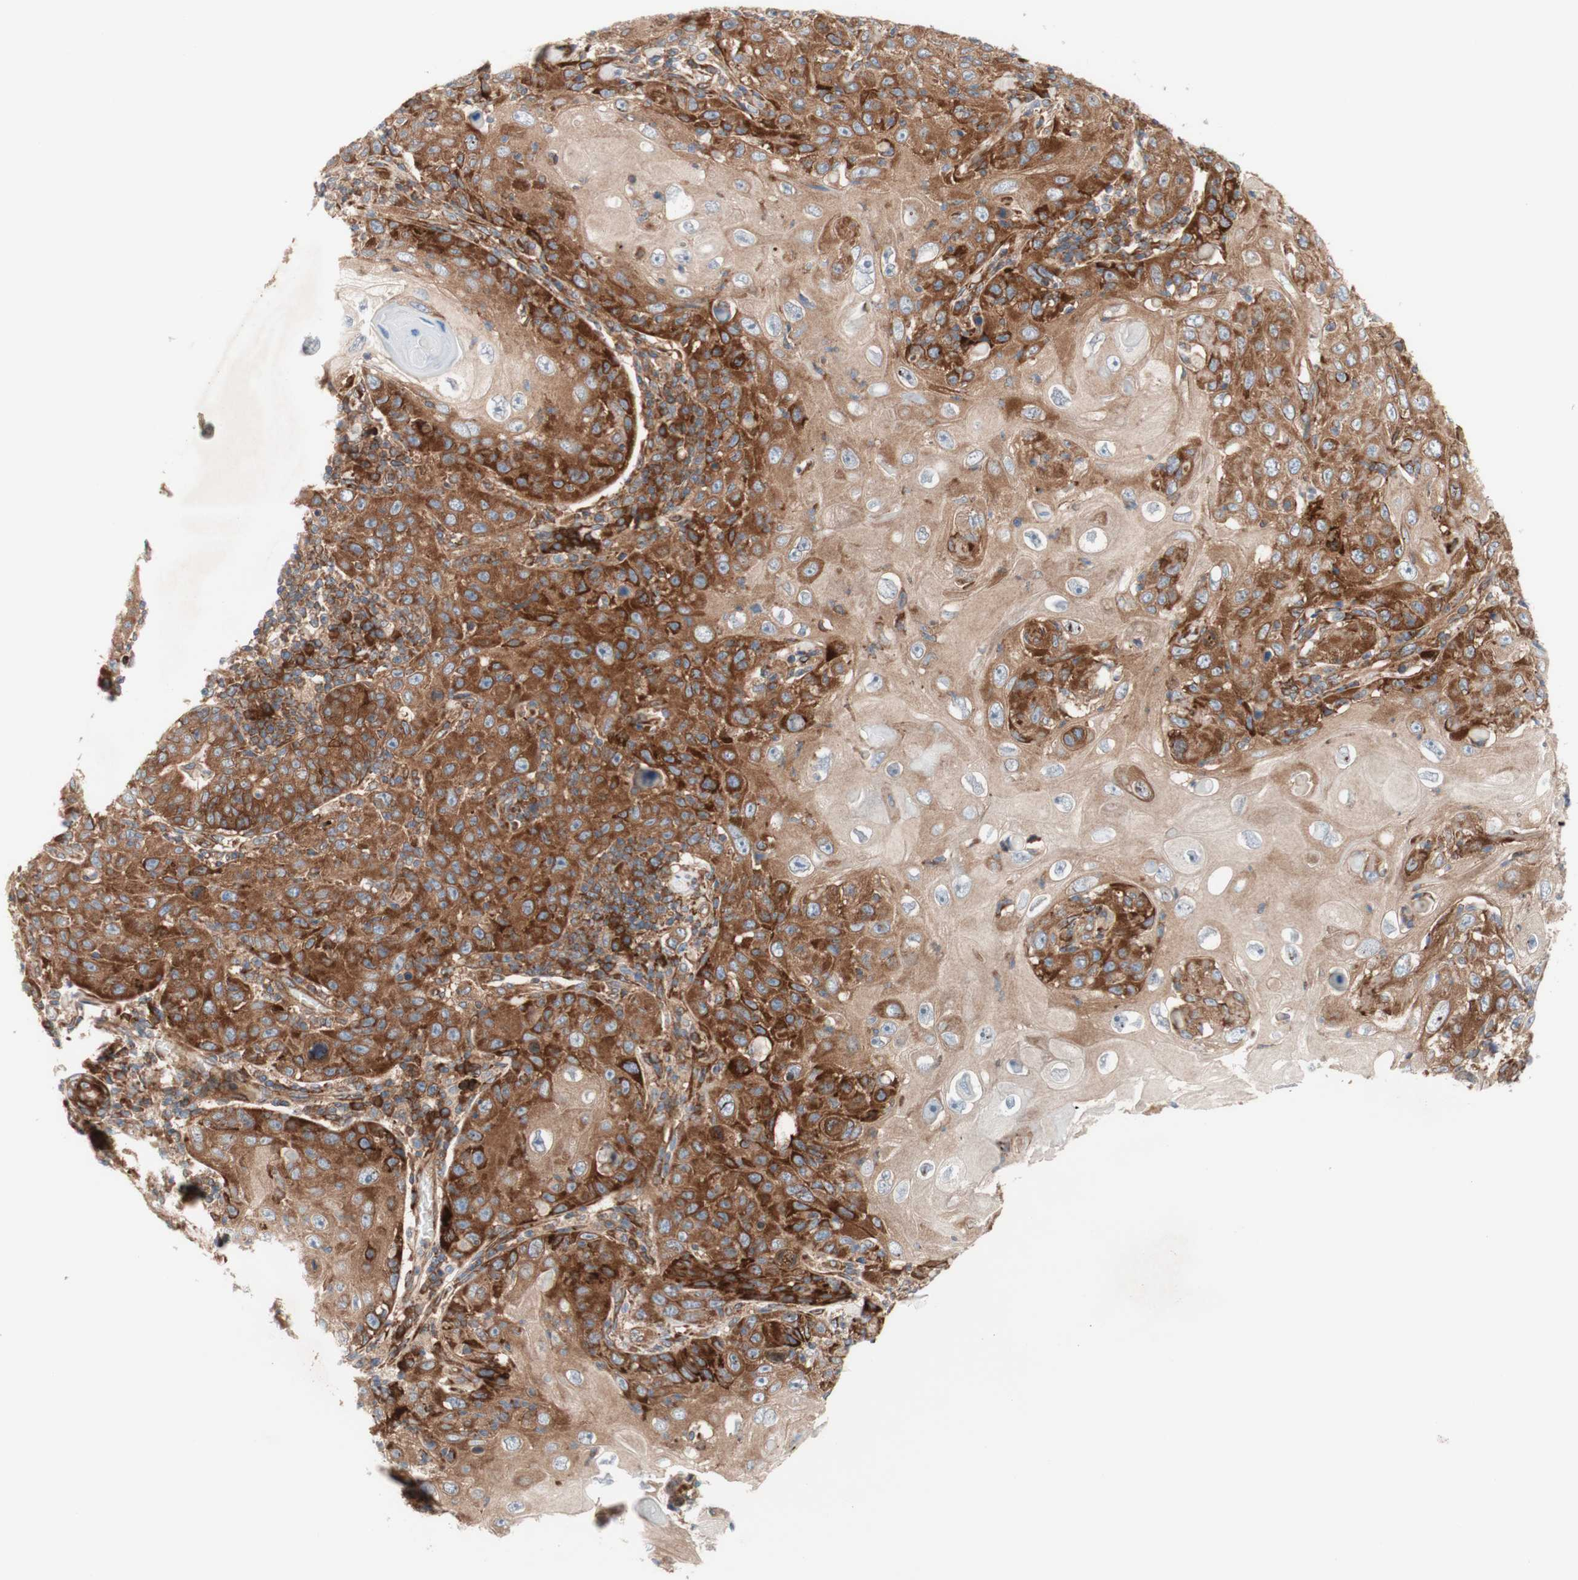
{"staining": {"intensity": "moderate", "quantity": ">75%", "location": "cytoplasmic/membranous"}, "tissue": "skin cancer", "cell_type": "Tumor cells", "image_type": "cancer", "snomed": [{"axis": "morphology", "description": "Squamous cell carcinoma, NOS"}, {"axis": "topography", "description": "Skin"}], "caption": "Immunohistochemistry micrograph of skin cancer (squamous cell carcinoma) stained for a protein (brown), which exhibits medium levels of moderate cytoplasmic/membranous staining in approximately >75% of tumor cells.", "gene": "CCN4", "patient": {"sex": "female", "age": 88}}